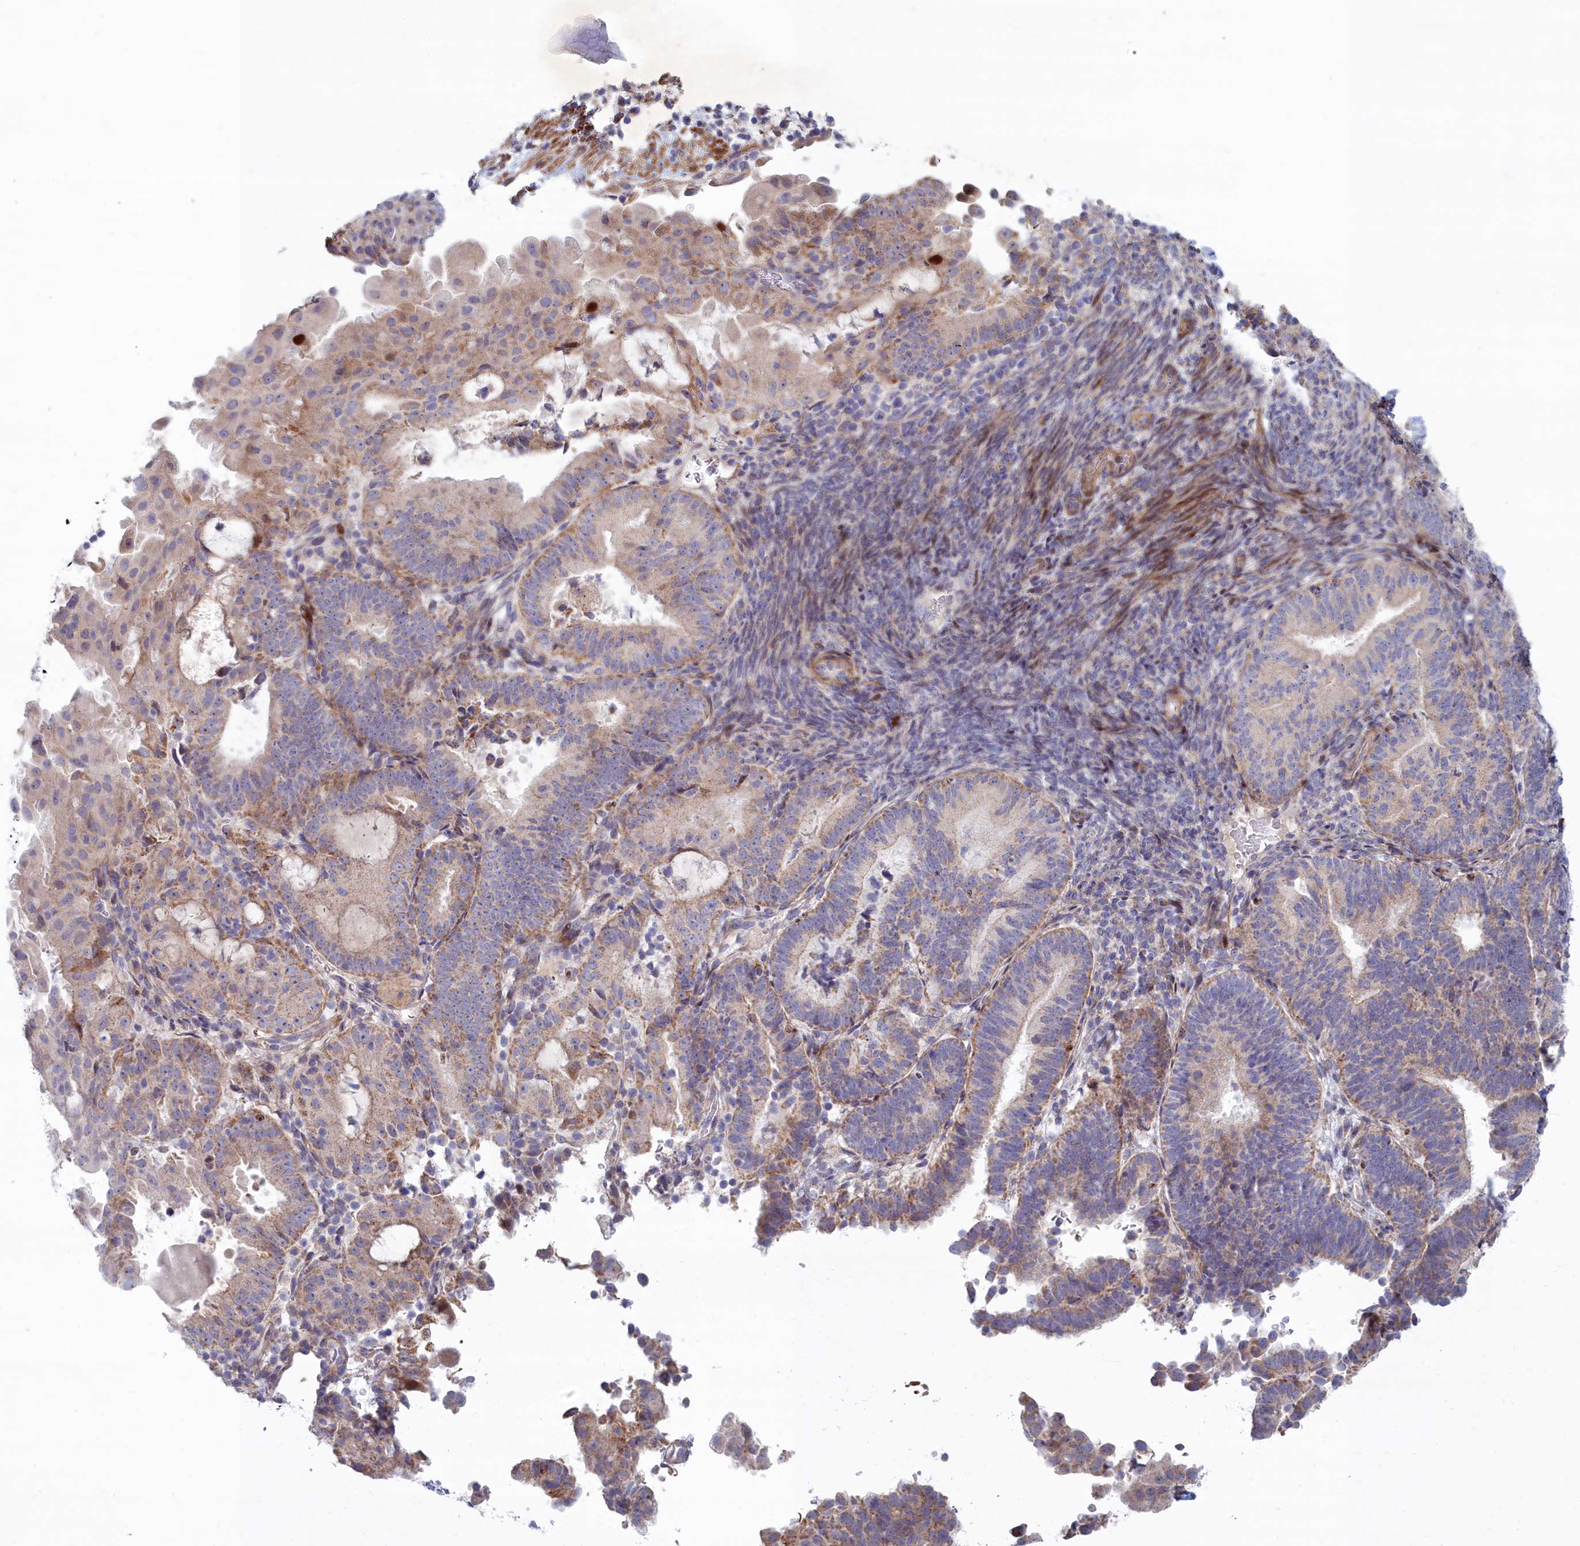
{"staining": {"intensity": "weak", "quantity": "25%-75%", "location": "cytoplasmic/membranous"}, "tissue": "endometrial cancer", "cell_type": "Tumor cells", "image_type": "cancer", "snomed": [{"axis": "morphology", "description": "Adenocarcinoma, NOS"}, {"axis": "topography", "description": "Endometrium"}], "caption": "Tumor cells show weak cytoplasmic/membranous positivity in approximately 25%-75% of cells in adenocarcinoma (endometrial).", "gene": "C15orf40", "patient": {"sex": "female", "age": 70}}